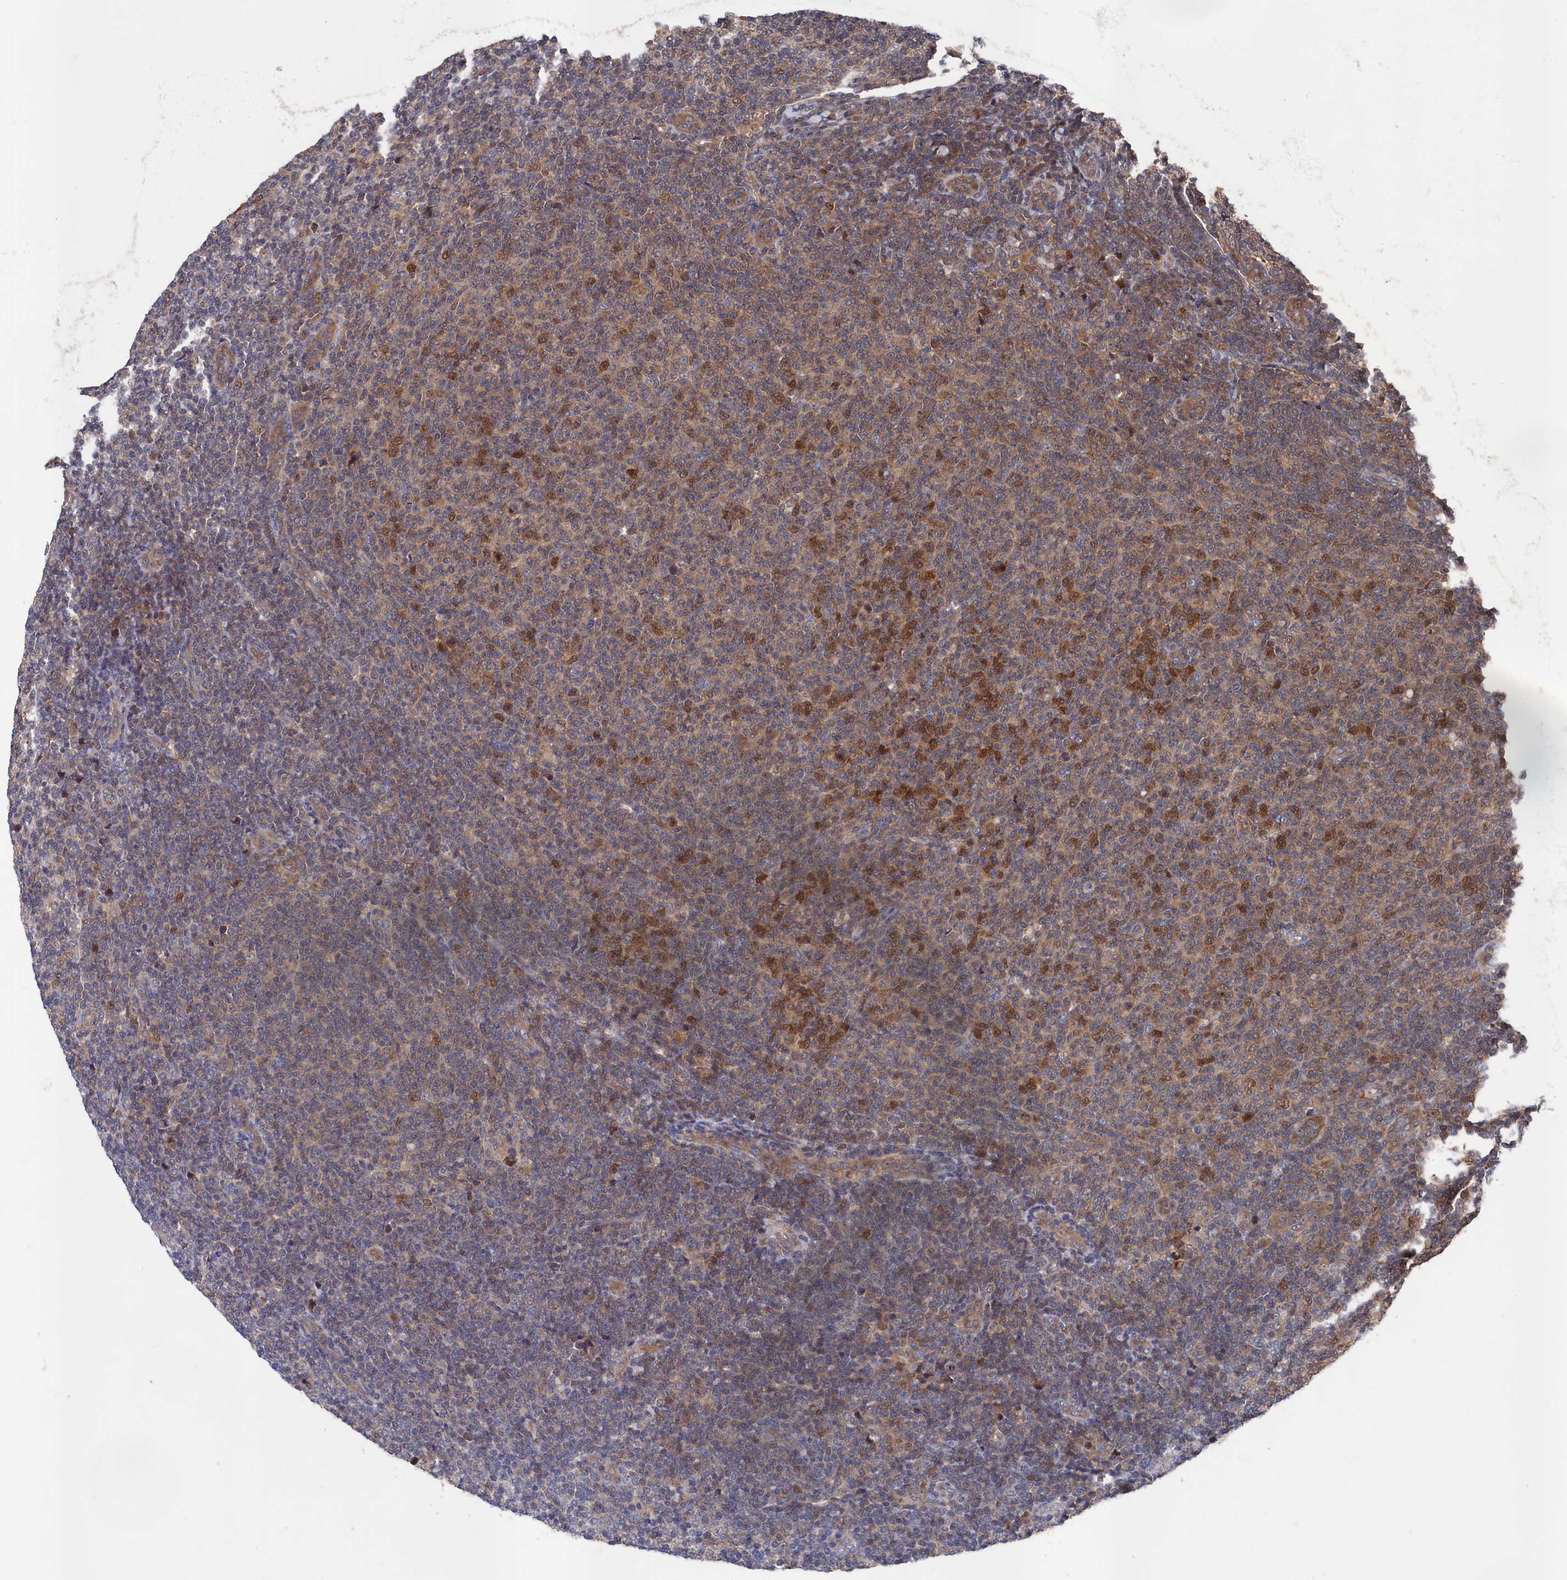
{"staining": {"intensity": "moderate", "quantity": "25%-75%", "location": "cytoplasmic/membranous,nuclear"}, "tissue": "lymphoma", "cell_type": "Tumor cells", "image_type": "cancer", "snomed": [{"axis": "morphology", "description": "Malignant lymphoma, non-Hodgkin's type, Low grade"}, {"axis": "topography", "description": "Lymph node"}], "caption": "Malignant lymphoma, non-Hodgkin's type (low-grade) stained with DAB (3,3'-diaminobenzidine) IHC displays medium levels of moderate cytoplasmic/membranous and nuclear positivity in about 25%-75% of tumor cells.", "gene": "RMI2", "patient": {"sex": "male", "age": 66}}